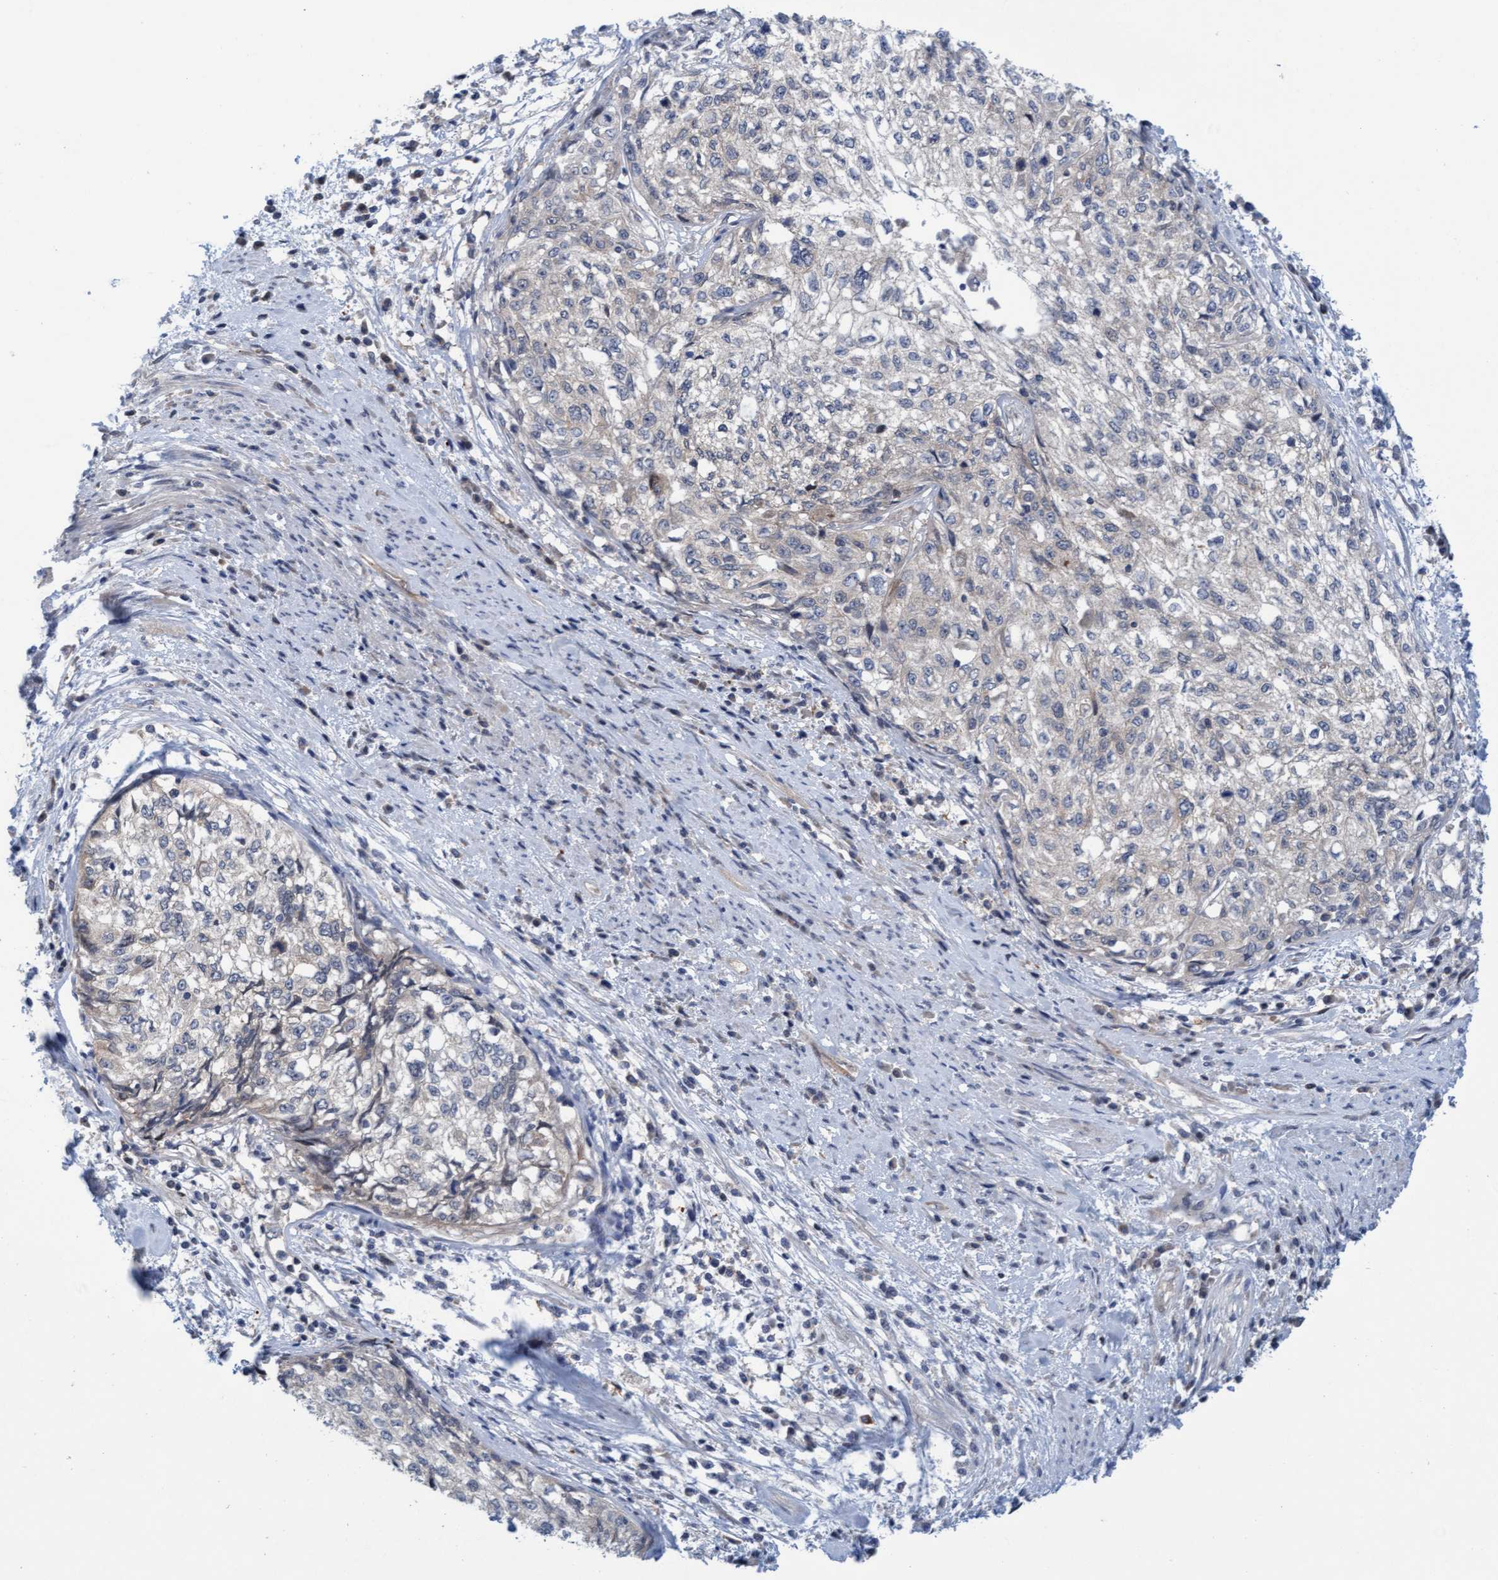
{"staining": {"intensity": "weak", "quantity": "<25%", "location": "cytoplasmic/membranous"}, "tissue": "cervical cancer", "cell_type": "Tumor cells", "image_type": "cancer", "snomed": [{"axis": "morphology", "description": "Squamous cell carcinoma, NOS"}, {"axis": "topography", "description": "Cervix"}], "caption": "Immunohistochemistry (IHC) of human cervical cancer reveals no expression in tumor cells. The staining was performed using DAB to visualize the protein expression in brown, while the nuclei were stained in blue with hematoxylin (Magnification: 20x).", "gene": "KLHL25", "patient": {"sex": "female", "age": 57}}